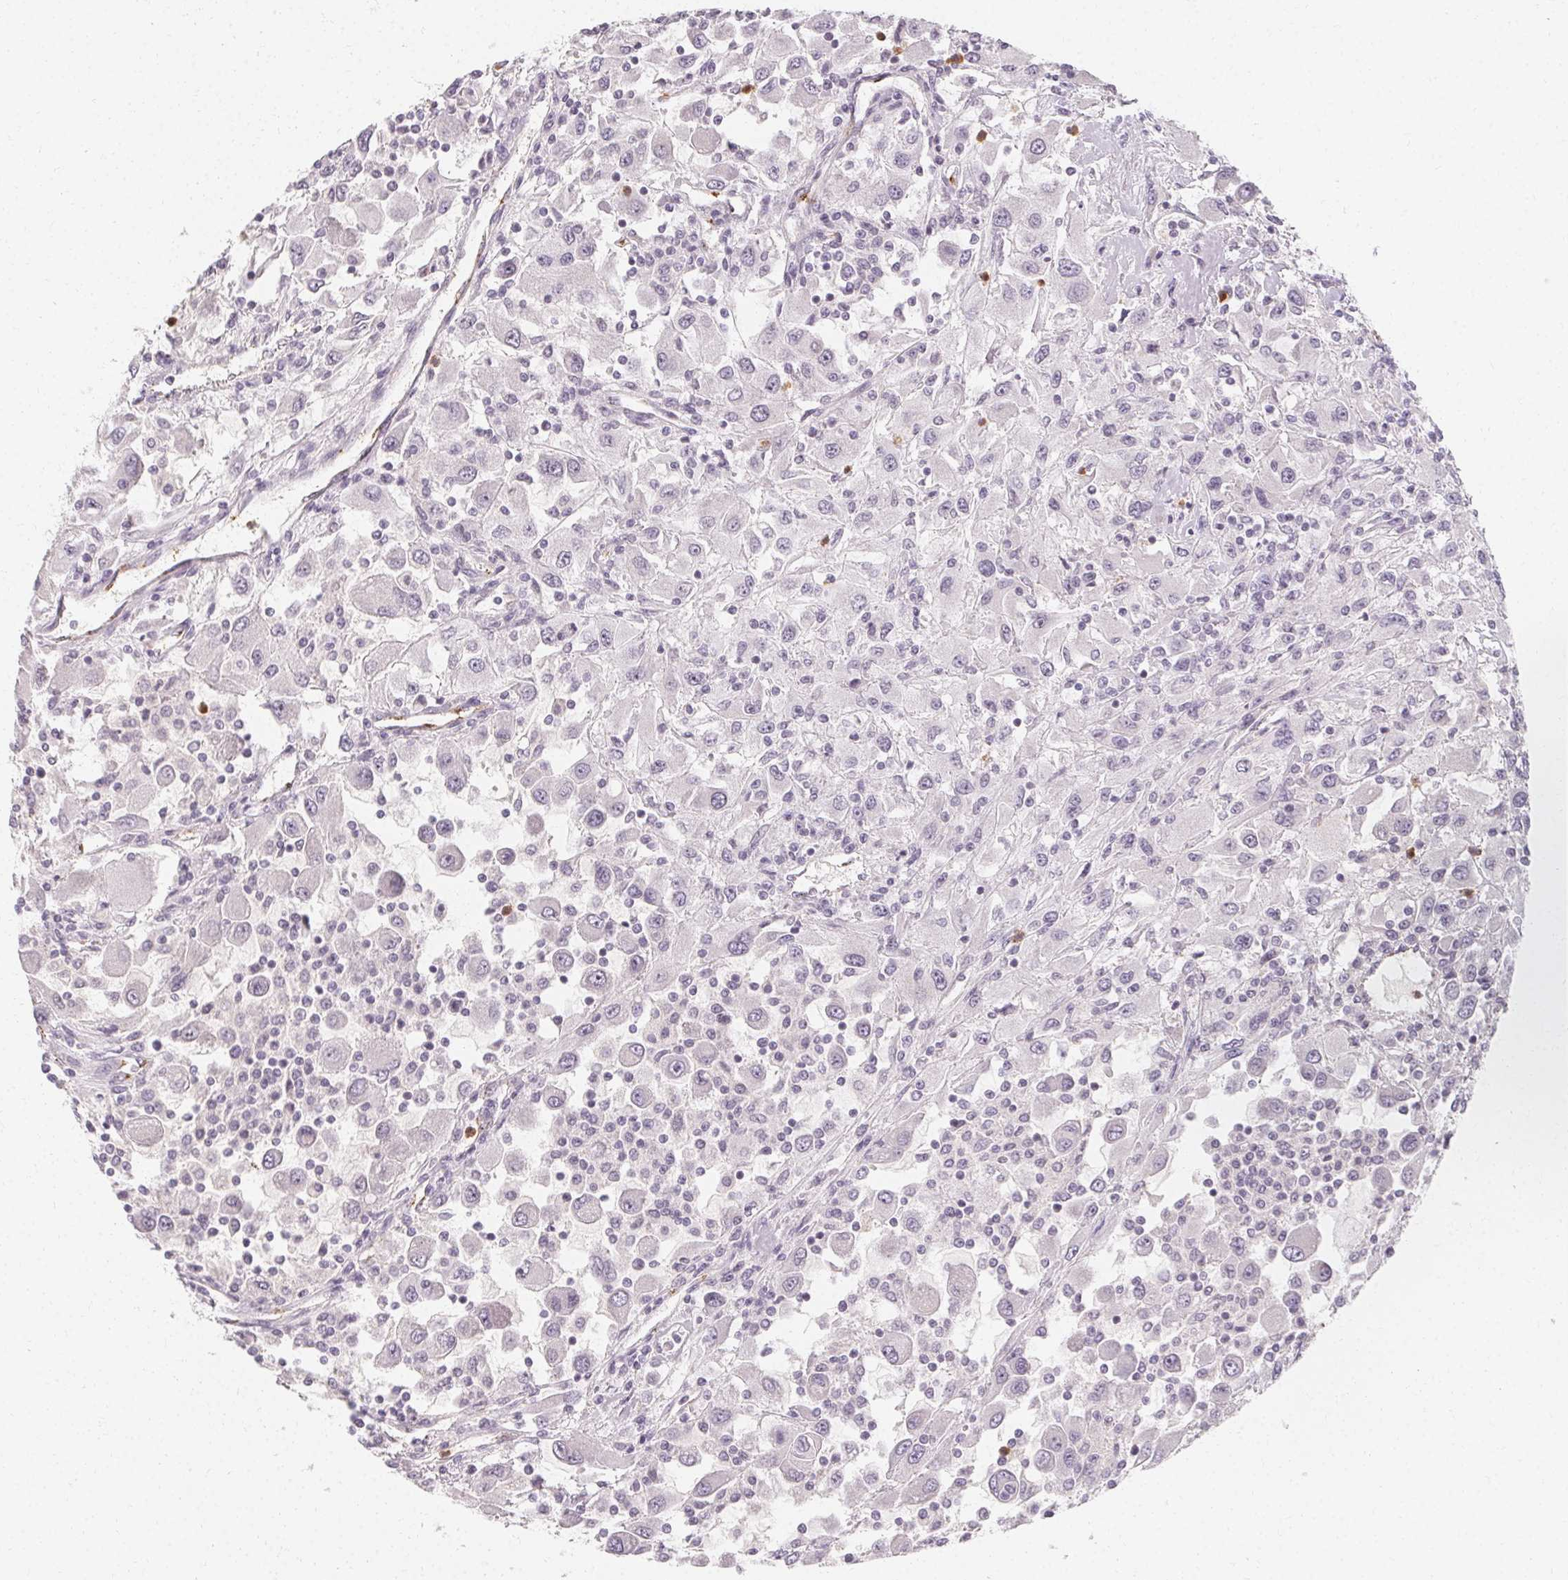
{"staining": {"intensity": "negative", "quantity": "none", "location": "none"}, "tissue": "renal cancer", "cell_type": "Tumor cells", "image_type": "cancer", "snomed": [{"axis": "morphology", "description": "Adenocarcinoma, NOS"}, {"axis": "topography", "description": "Kidney"}], "caption": "This is an immunohistochemistry (IHC) image of renal cancer (adenocarcinoma). There is no staining in tumor cells.", "gene": "CLCNKB", "patient": {"sex": "female", "age": 67}}